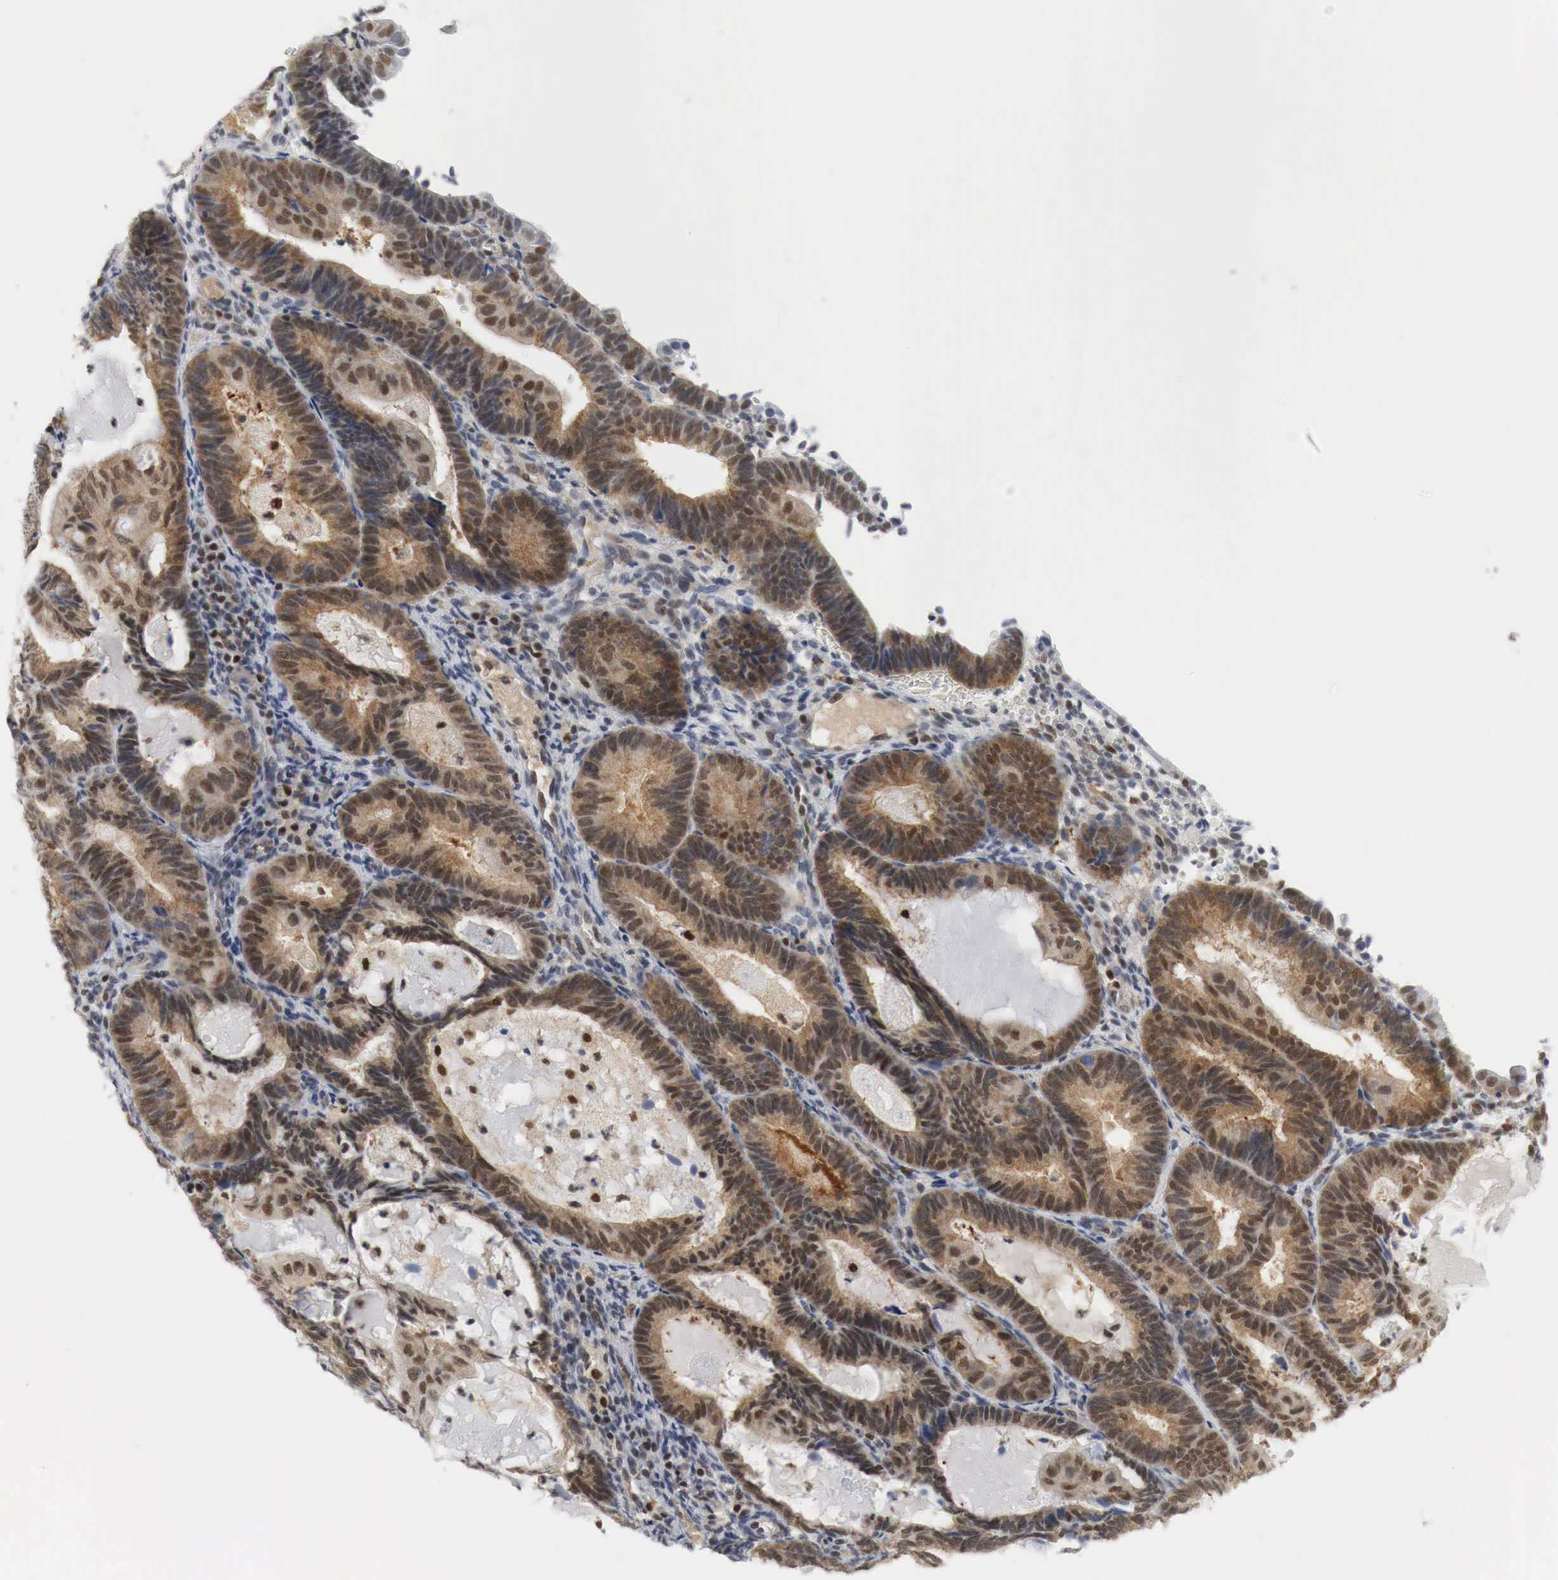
{"staining": {"intensity": "strong", "quantity": ">75%", "location": "cytoplasmic/membranous,nuclear"}, "tissue": "endometrial cancer", "cell_type": "Tumor cells", "image_type": "cancer", "snomed": [{"axis": "morphology", "description": "Adenocarcinoma, NOS"}, {"axis": "topography", "description": "Endometrium"}], "caption": "IHC of adenocarcinoma (endometrial) shows high levels of strong cytoplasmic/membranous and nuclear positivity in approximately >75% of tumor cells.", "gene": "MYC", "patient": {"sex": "female", "age": 63}}